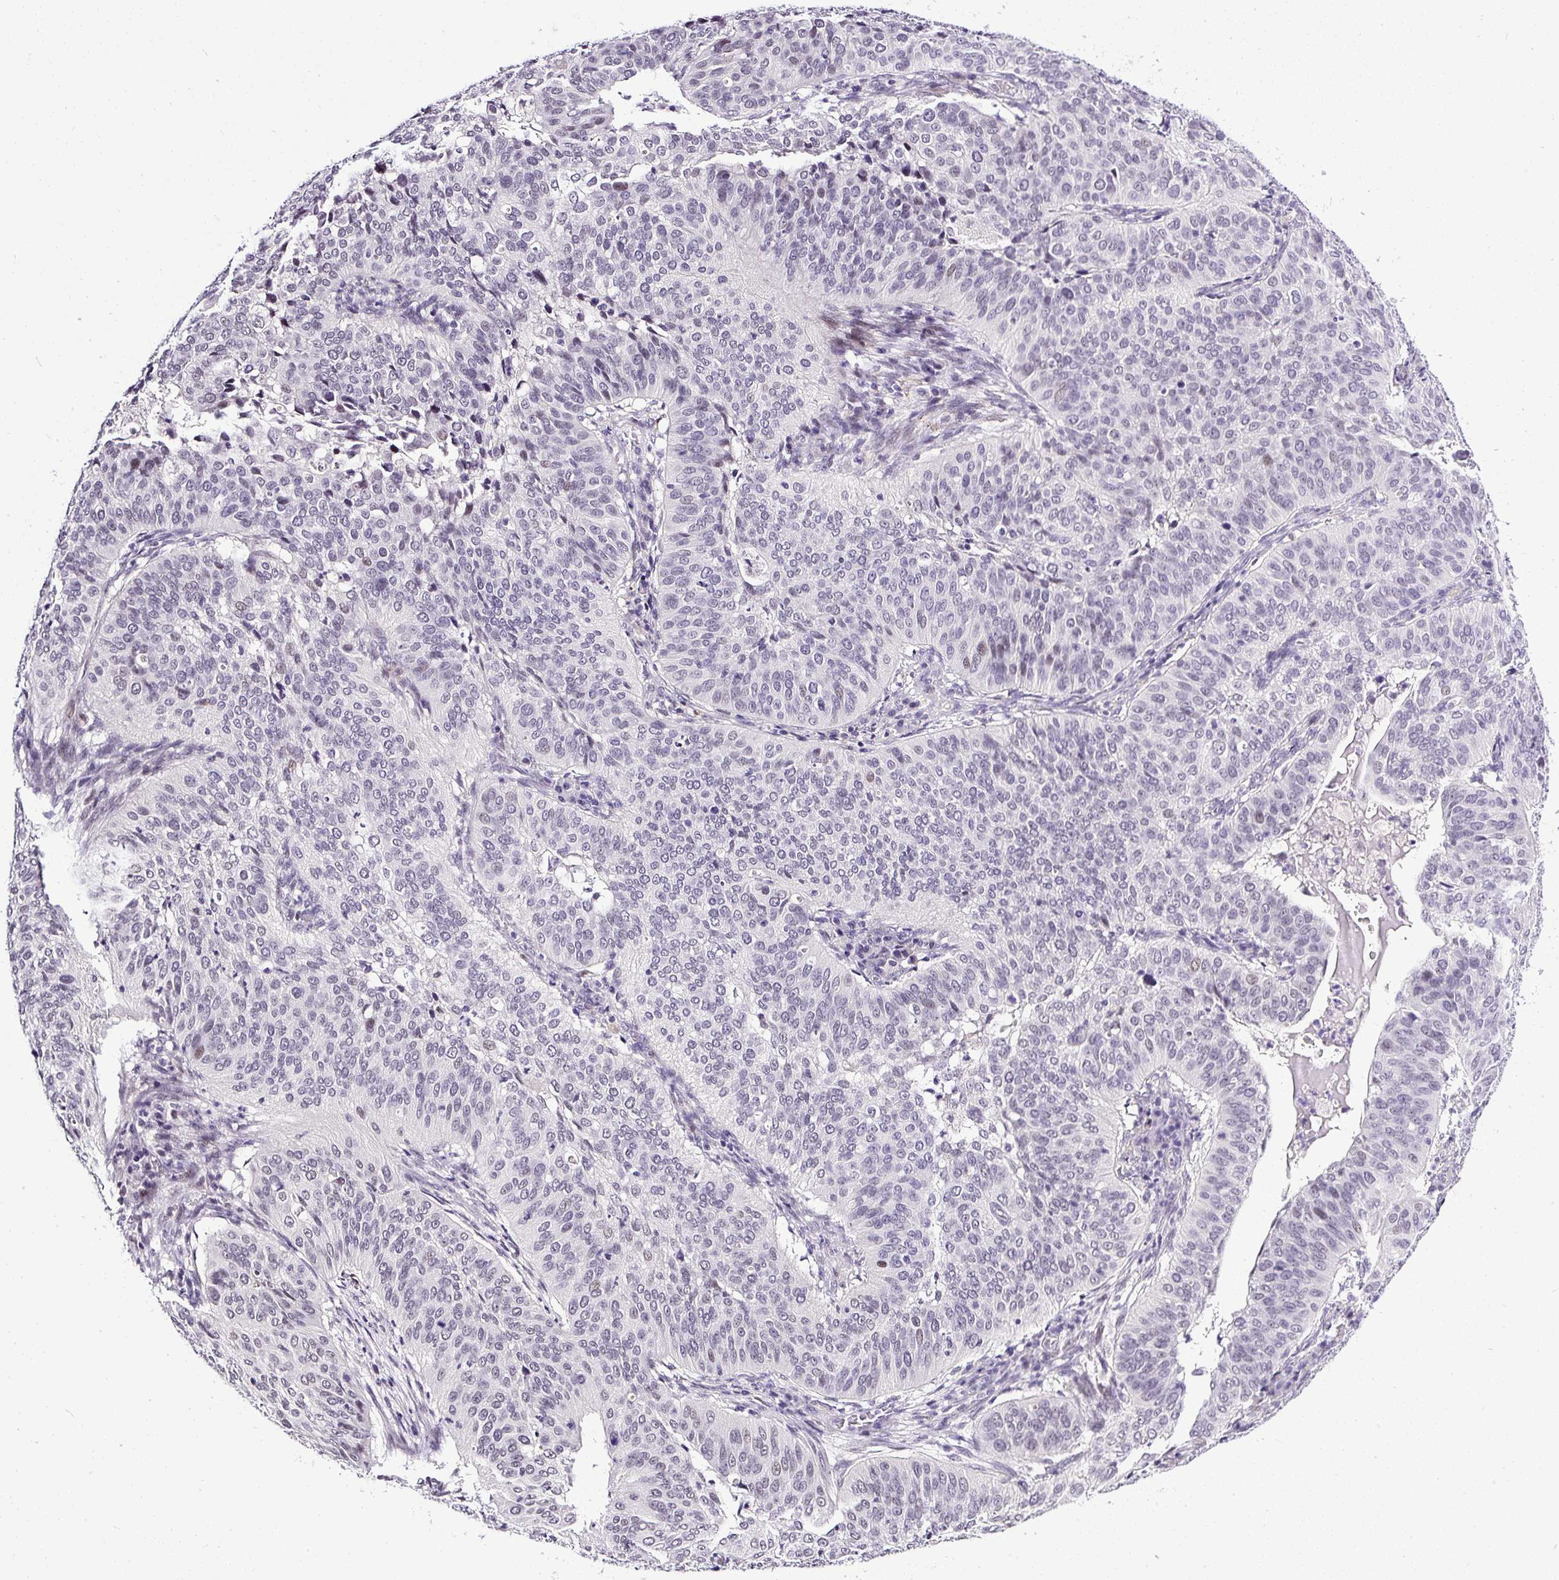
{"staining": {"intensity": "negative", "quantity": "none", "location": "none"}, "tissue": "cervical cancer", "cell_type": "Tumor cells", "image_type": "cancer", "snomed": [{"axis": "morphology", "description": "Normal tissue, NOS"}, {"axis": "morphology", "description": "Squamous cell carcinoma, NOS"}, {"axis": "topography", "description": "Cervix"}], "caption": "IHC image of neoplastic tissue: human cervical cancer (squamous cell carcinoma) stained with DAB (3,3'-diaminobenzidine) displays no significant protein expression in tumor cells. (DAB immunohistochemistry with hematoxylin counter stain).", "gene": "WNT10B", "patient": {"sex": "female", "age": 39}}